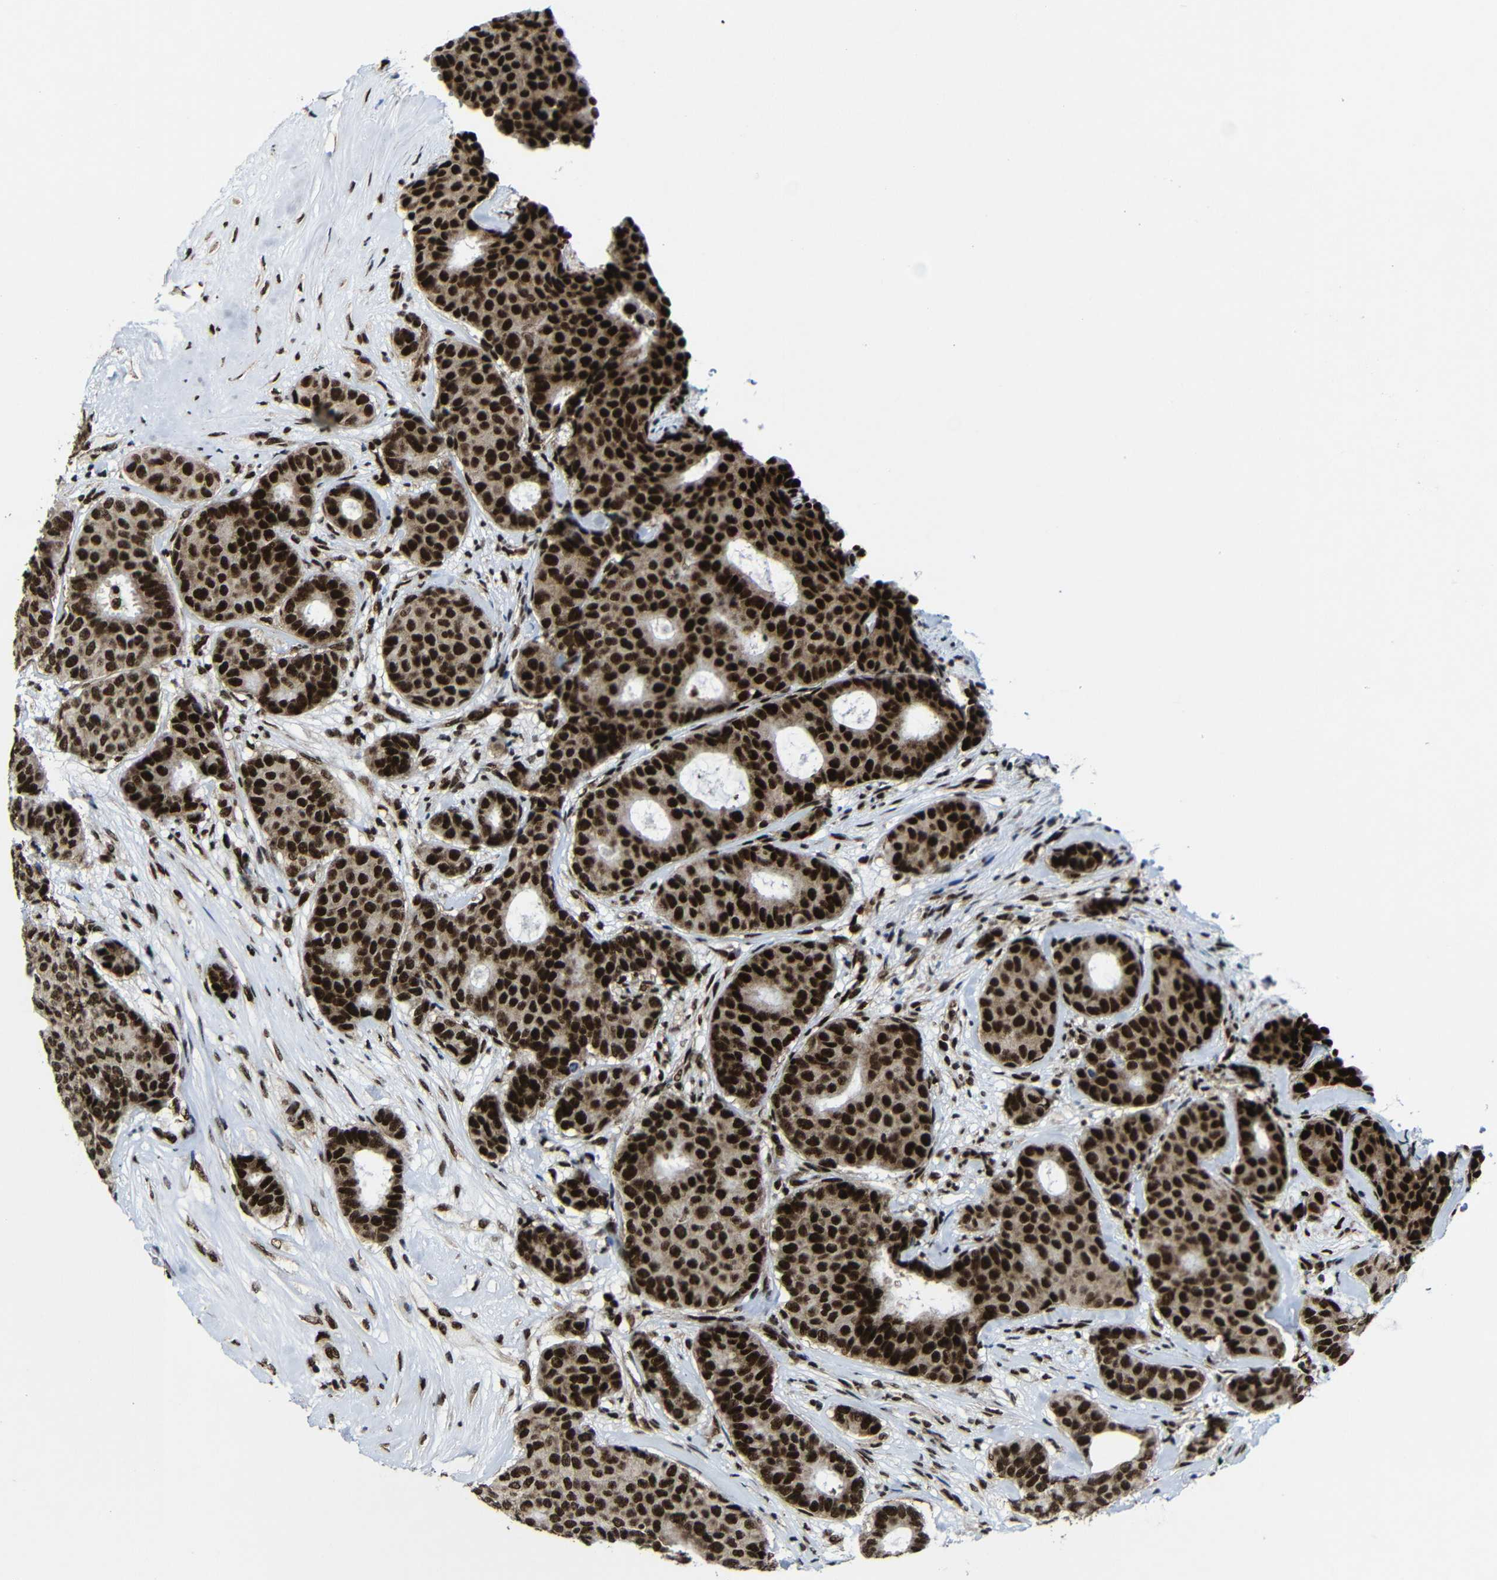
{"staining": {"intensity": "strong", "quantity": ">75%", "location": "nuclear"}, "tissue": "breast cancer", "cell_type": "Tumor cells", "image_type": "cancer", "snomed": [{"axis": "morphology", "description": "Duct carcinoma"}, {"axis": "topography", "description": "Breast"}], "caption": "Protein analysis of breast cancer tissue exhibits strong nuclear expression in approximately >75% of tumor cells.", "gene": "PTBP1", "patient": {"sex": "female", "age": 75}}